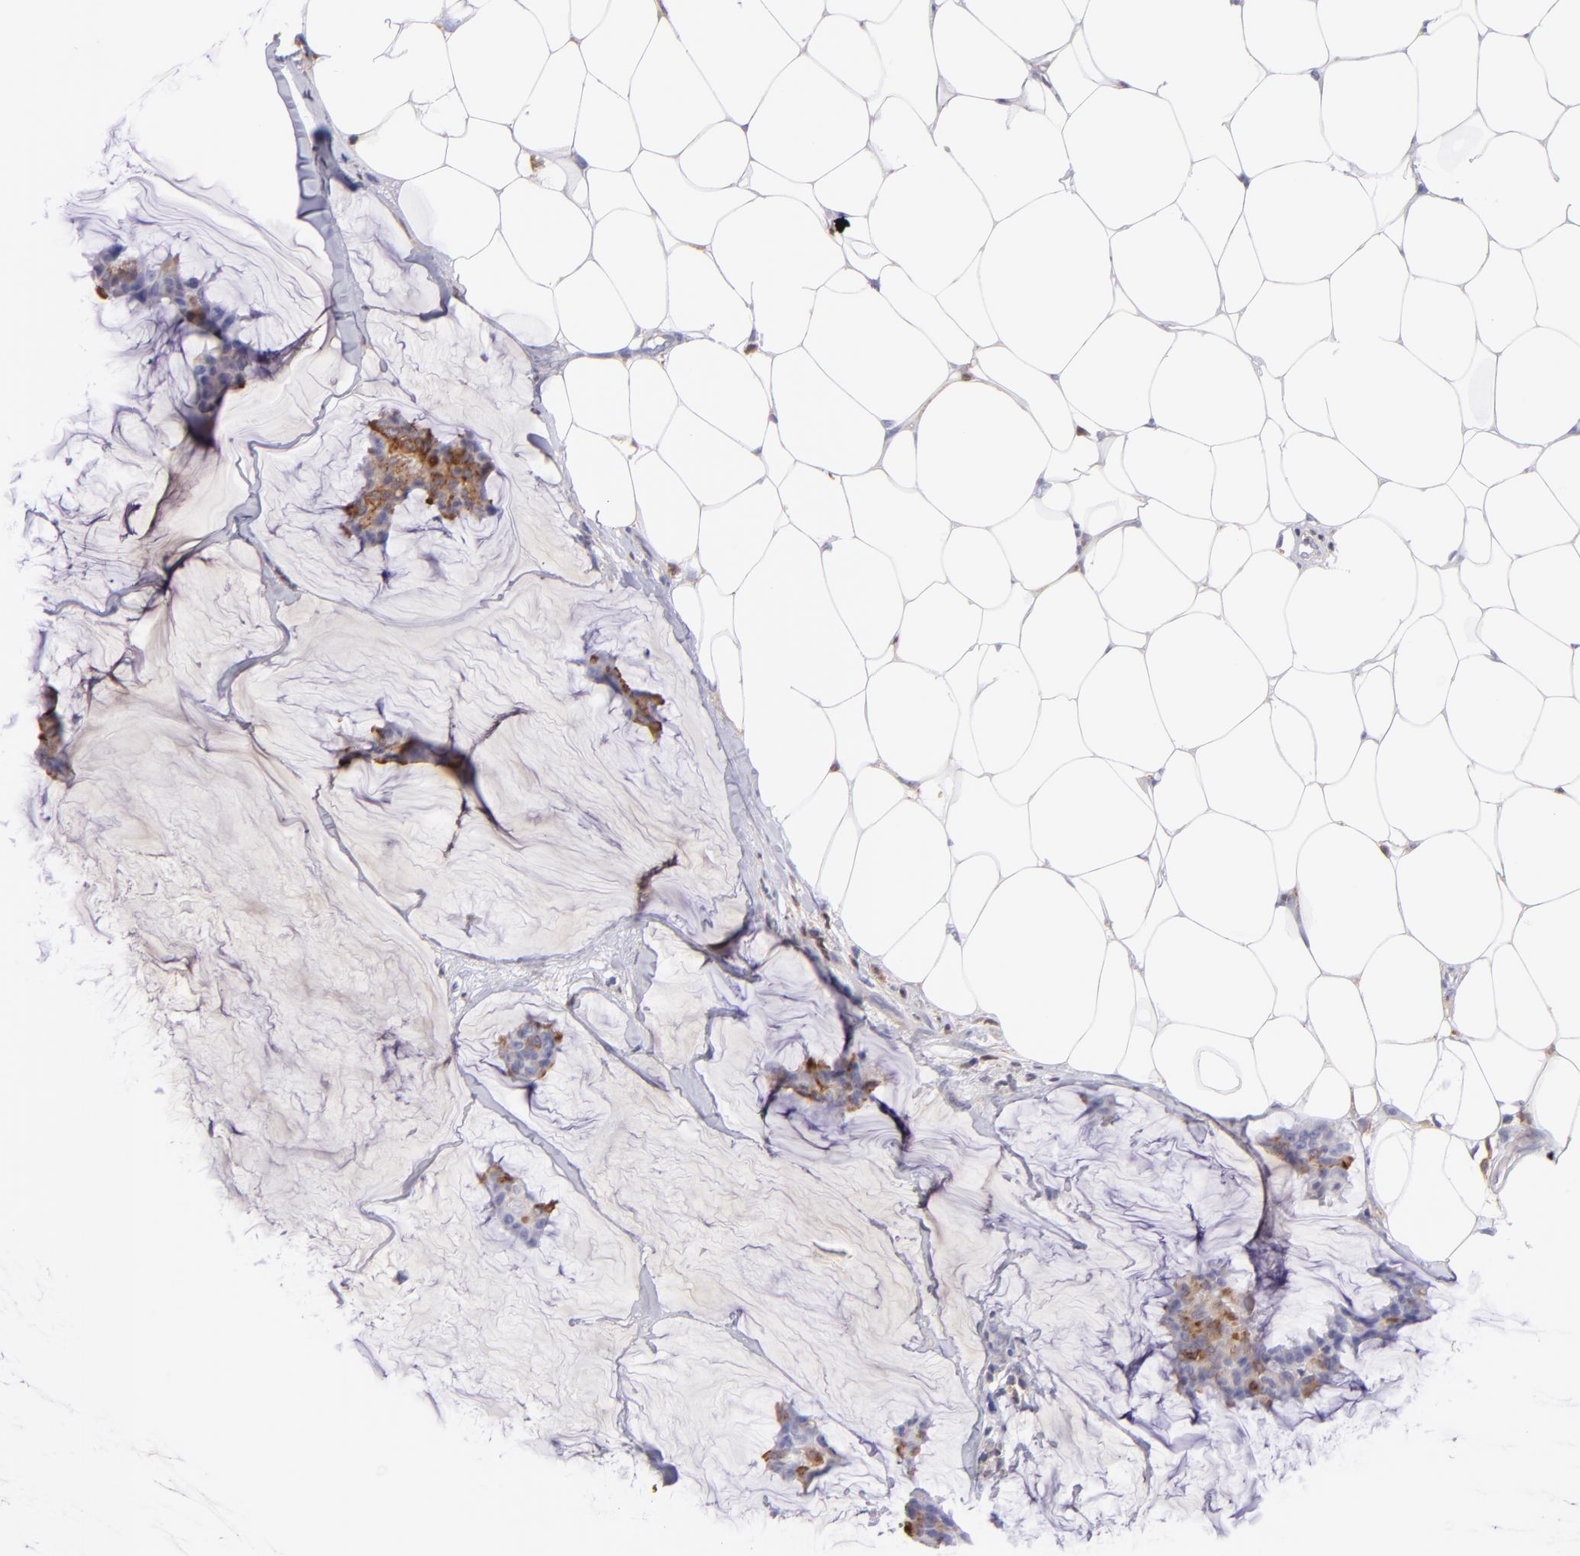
{"staining": {"intensity": "moderate", "quantity": ">75%", "location": "cytoplasmic/membranous"}, "tissue": "breast cancer", "cell_type": "Tumor cells", "image_type": "cancer", "snomed": [{"axis": "morphology", "description": "Duct carcinoma"}, {"axis": "topography", "description": "Breast"}], "caption": "Protein expression analysis of human invasive ductal carcinoma (breast) reveals moderate cytoplasmic/membranous positivity in approximately >75% of tumor cells. (DAB (3,3'-diaminobenzidine) IHC with brightfield microscopy, high magnification).", "gene": "PIP", "patient": {"sex": "female", "age": 93}}